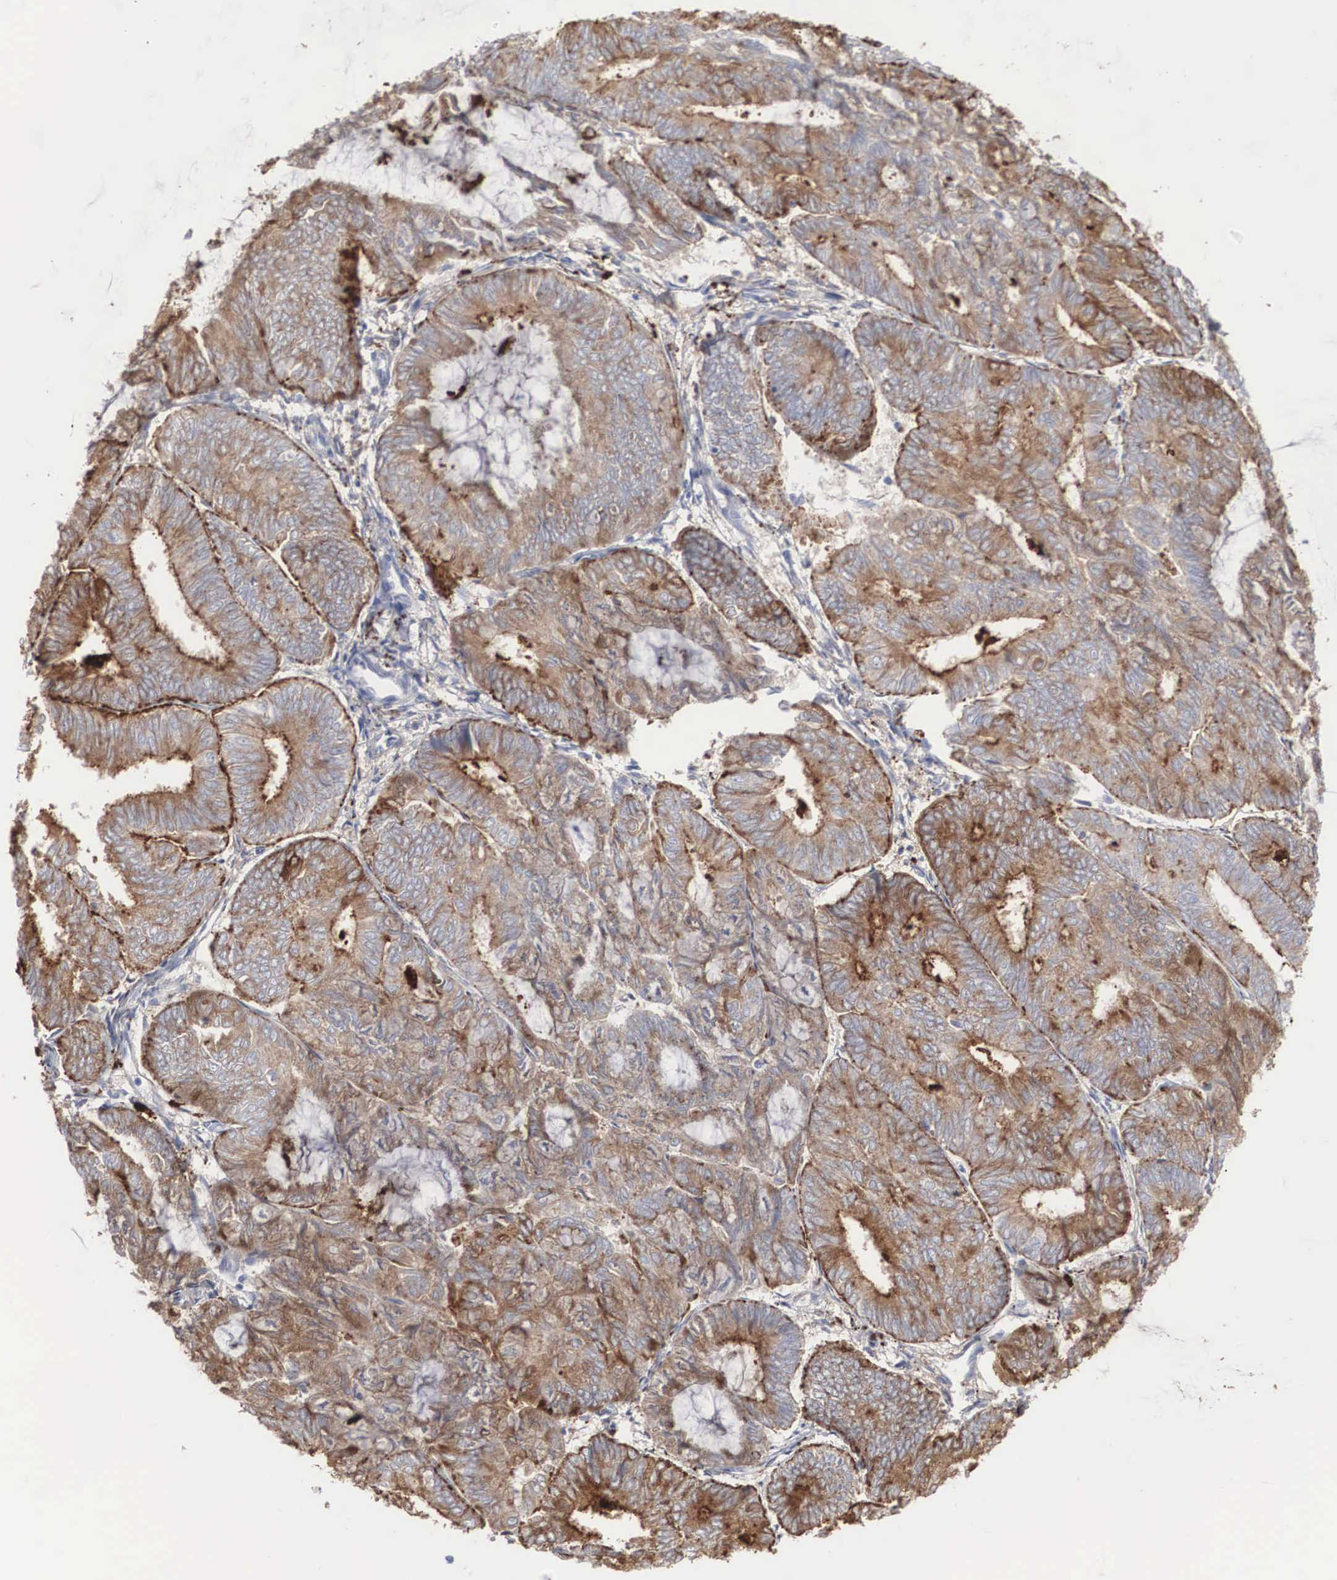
{"staining": {"intensity": "weak", "quantity": ">75%", "location": "cytoplasmic/membranous"}, "tissue": "endometrial cancer", "cell_type": "Tumor cells", "image_type": "cancer", "snomed": [{"axis": "morphology", "description": "Adenocarcinoma, NOS"}, {"axis": "topography", "description": "Endometrium"}], "caption": "Adenocarcinoma (endometrial) stained with a protein marker exhibits weak staining in tumor cells.", "gene": "LGALS3BP", "patient": {"sex": "female", "age": 59}}